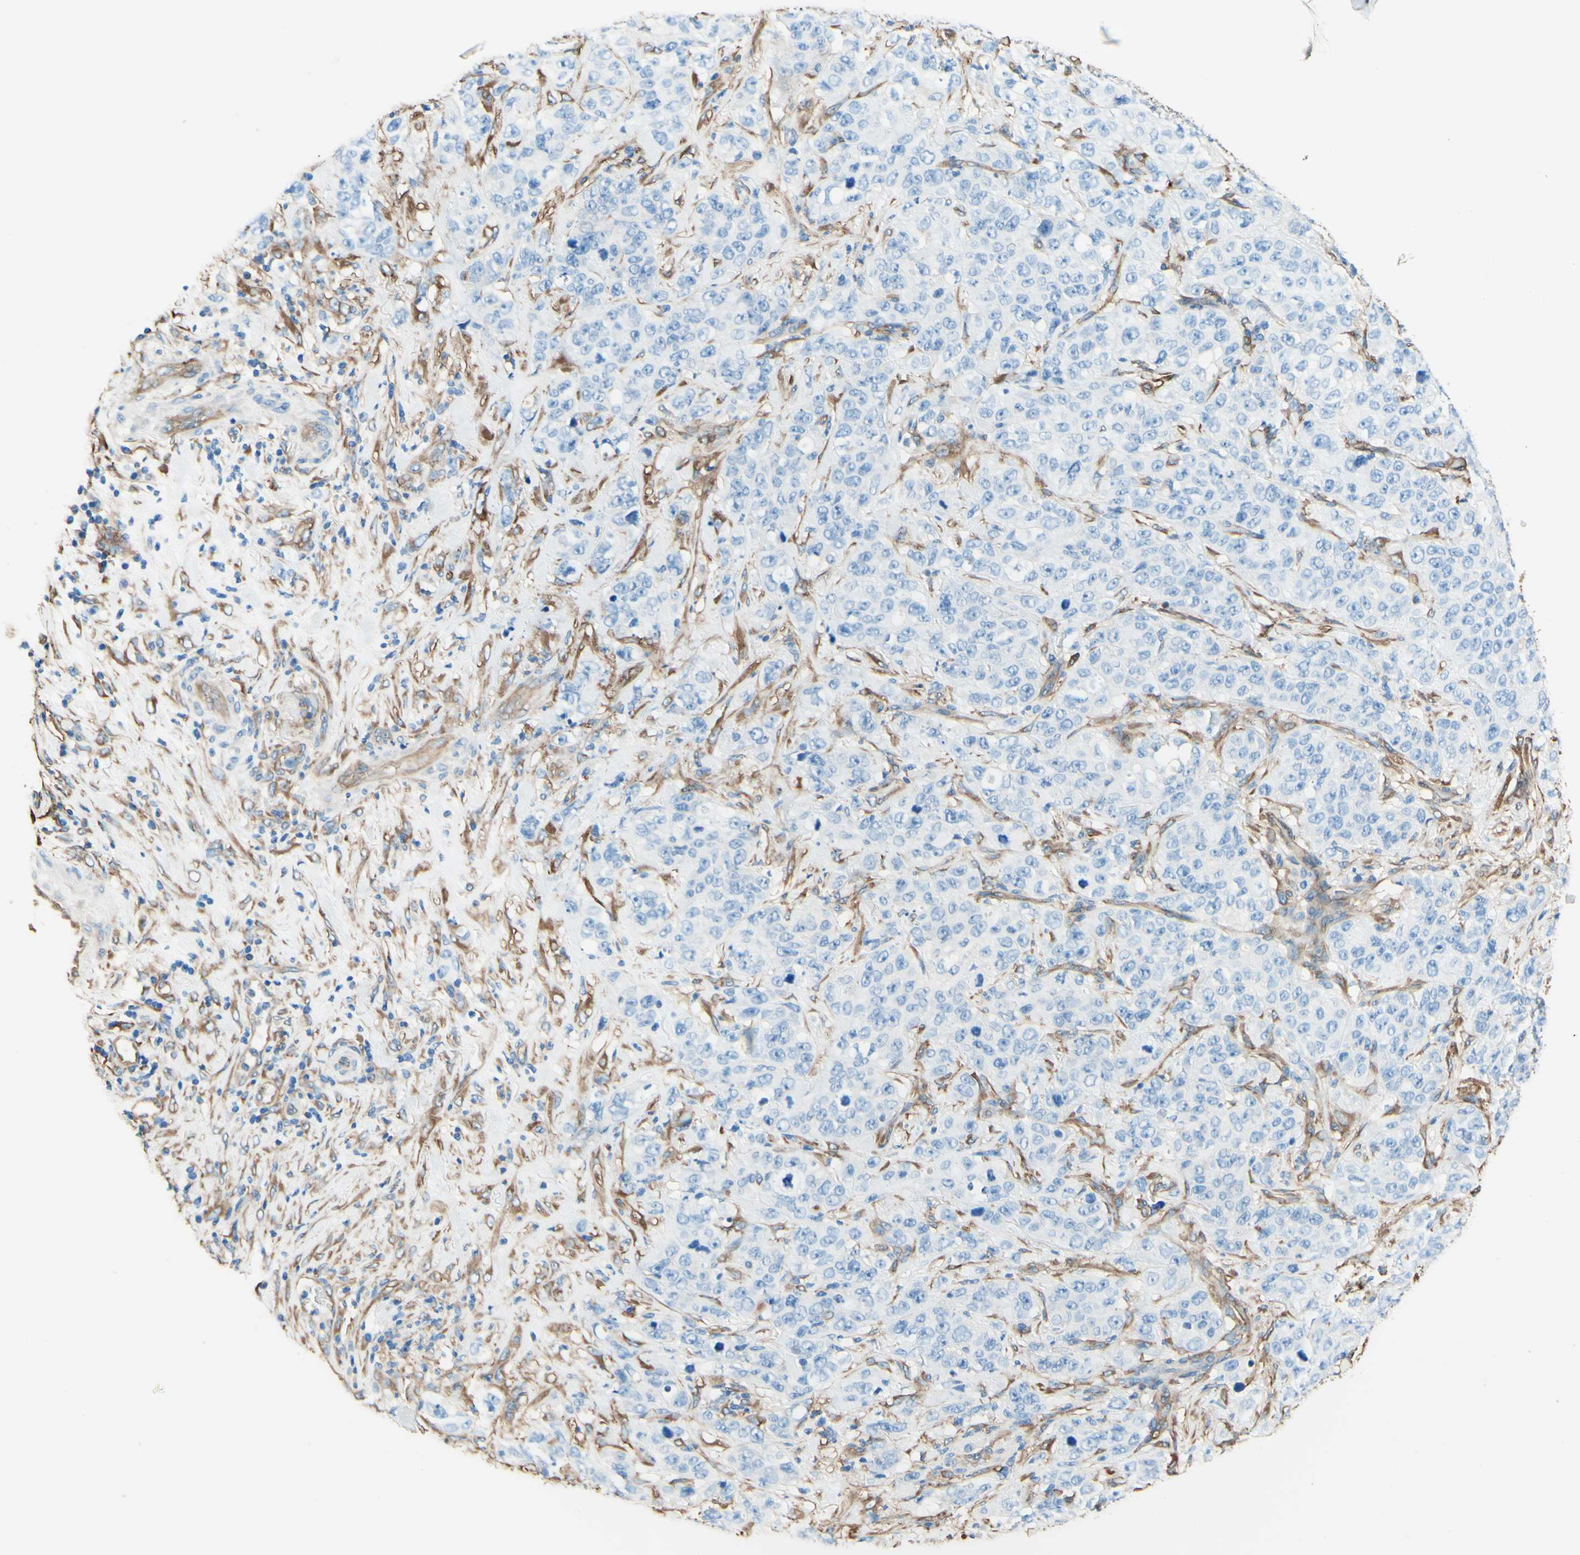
{"staining": {"intensity": "negative", "quantity": "none", "location": "none"}, "tissue": "stomach cancer", "cell_type": "Tumor cells", "image_type": "cancer", "snomed": [{"axis": "morphology", "description": "Adenocarcinoma, NOS"}, {"axis": "topography", "description": "Stomach"}], "caption": "IHC photomicrograph of human adenocarcinoma (stomach) stained for a protein (brown), which shows no staining in tumor cells.", "gene": "DPYSL3", "patient": {"sex": "male", "age": 48}}